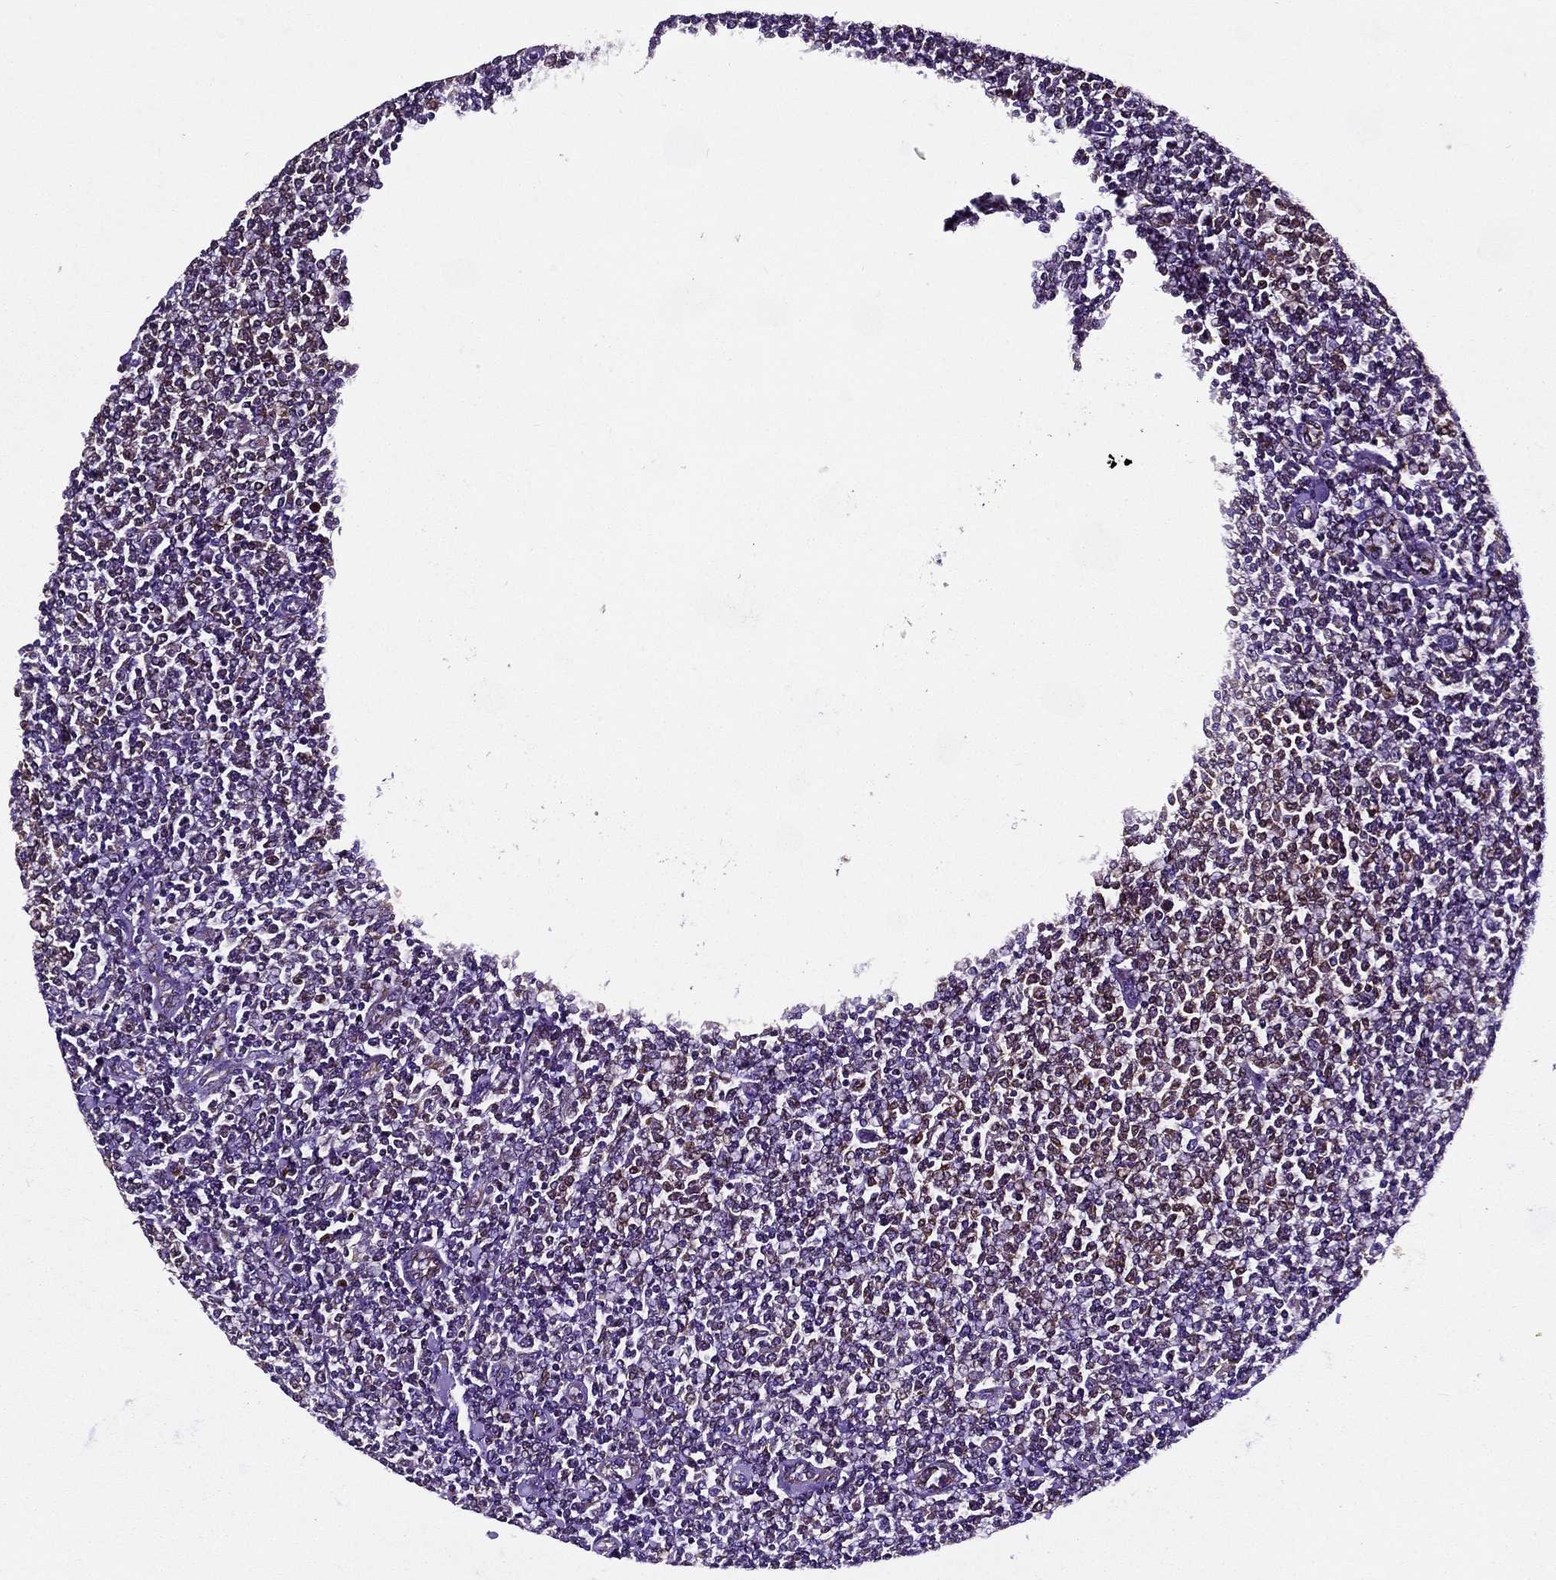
{"staining": {"intensity": "negative", "quantity": "none", "location": "none"}, "tissue": "lymphoma", "cell_type": "Tumor cells", "image_type": "cancer", "snomed": [{"axis": "morphology", "description": "Malignant lymphoma, non-Hodgkin's type, Low grade"}, {"axis": "topography", "description": "Lymph node"}], "caption": "Lymphoma was stained to show a protein in brown. There is no significant staining in tumor cells.", "gene": "TICAM1", "patient": {"sex": "male", "age": 52}}